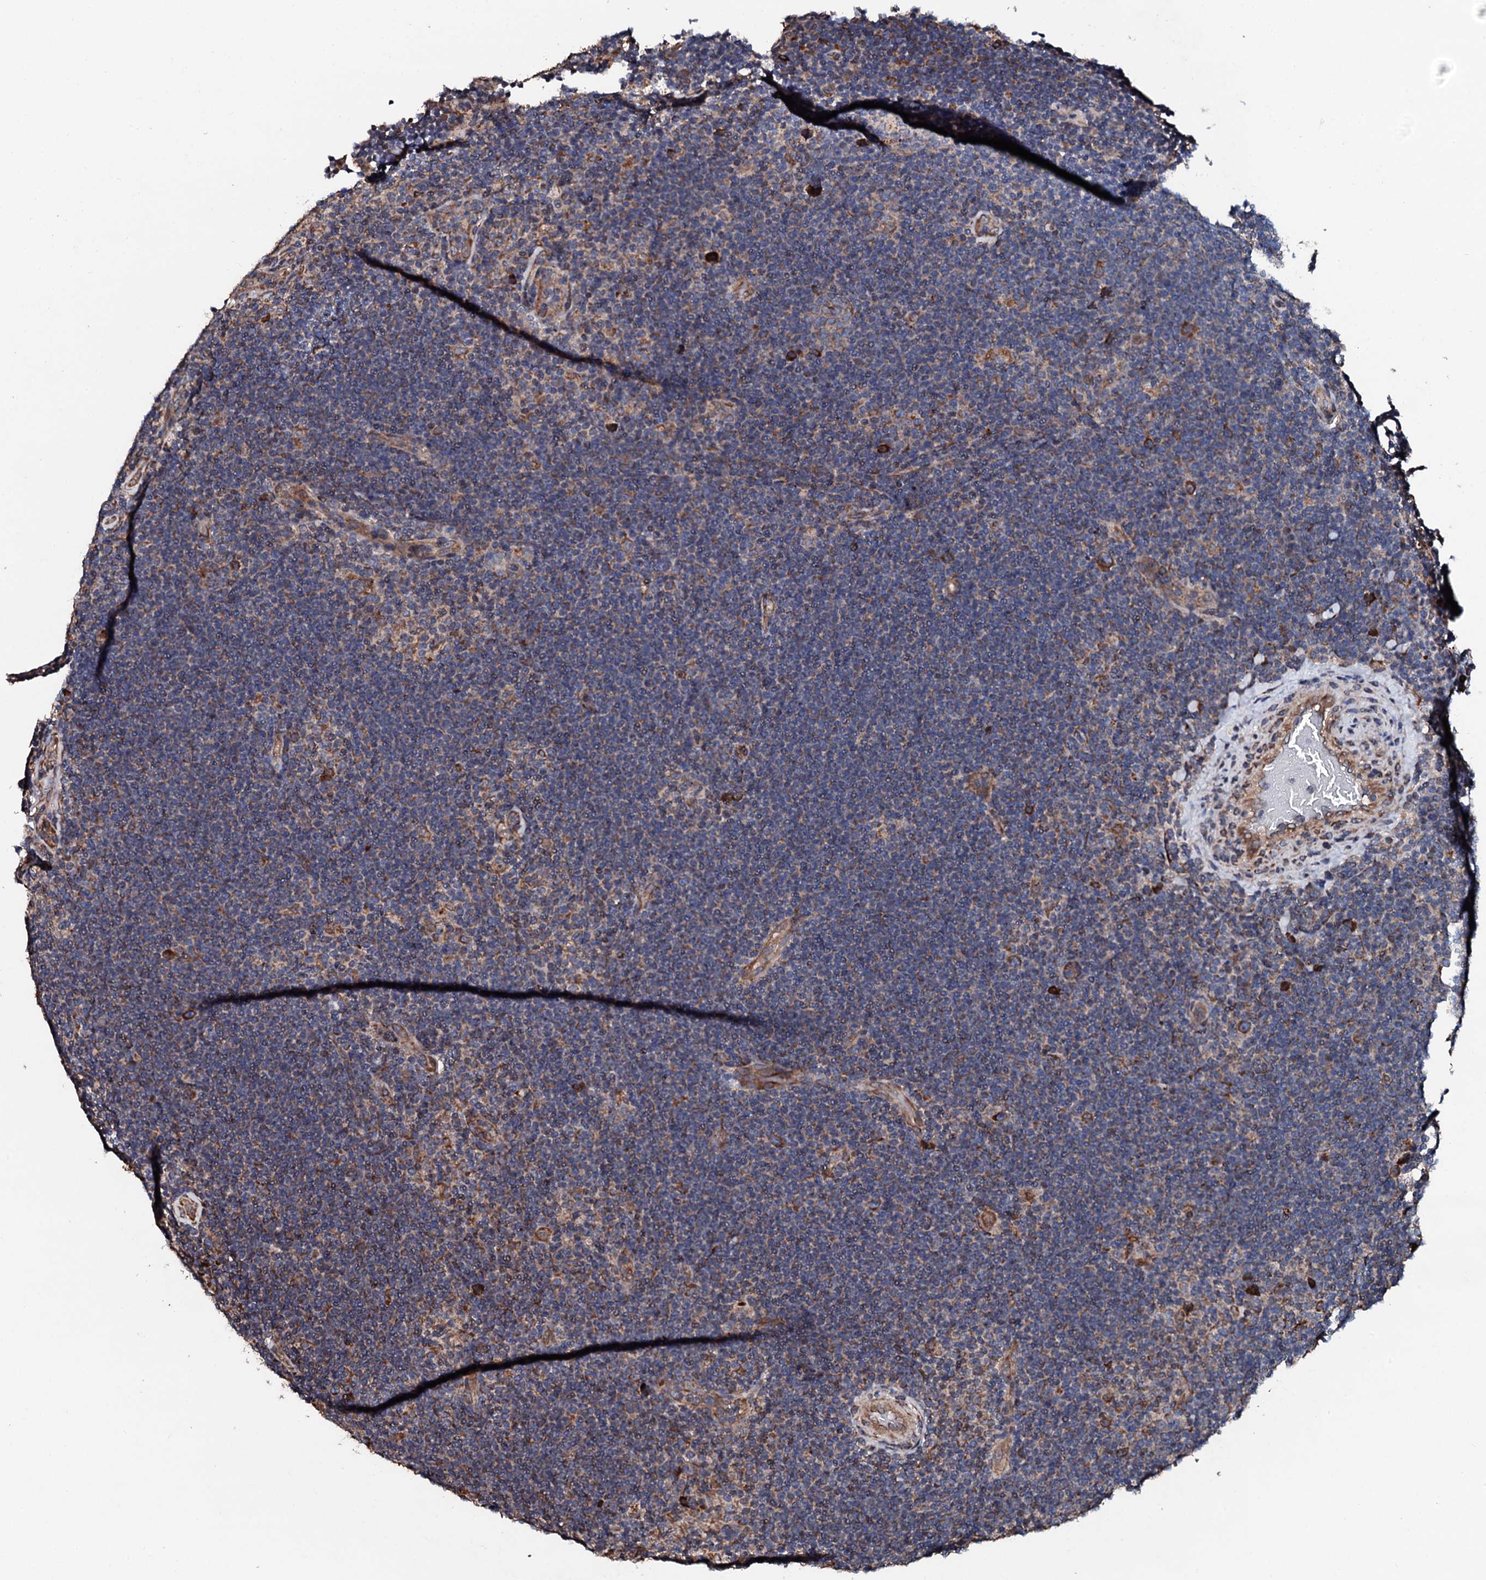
{"staining": {"intensity": "moderate", "quantity": ">75%", "location": "cytoplasmic/membranous"}, "tissue": "lymphoma", "cell_type": "Tumor cells", "image_type": "cancer", "snomed": [{"axis": "morphology", "description": "Hodgkin's disease, NOS"}, {"axis": "topography", "description": "Lymph node"}], "caption": "An immunohistochemistry (IHC) histopathology image of tumor tissue is shown. Protein staining in brown highlights moderate cytoplasmic/membranous positivity in lymphoma within tumor cells.", "gene": "CKAP5", "patient": {"sex": "female", "age": 57}}